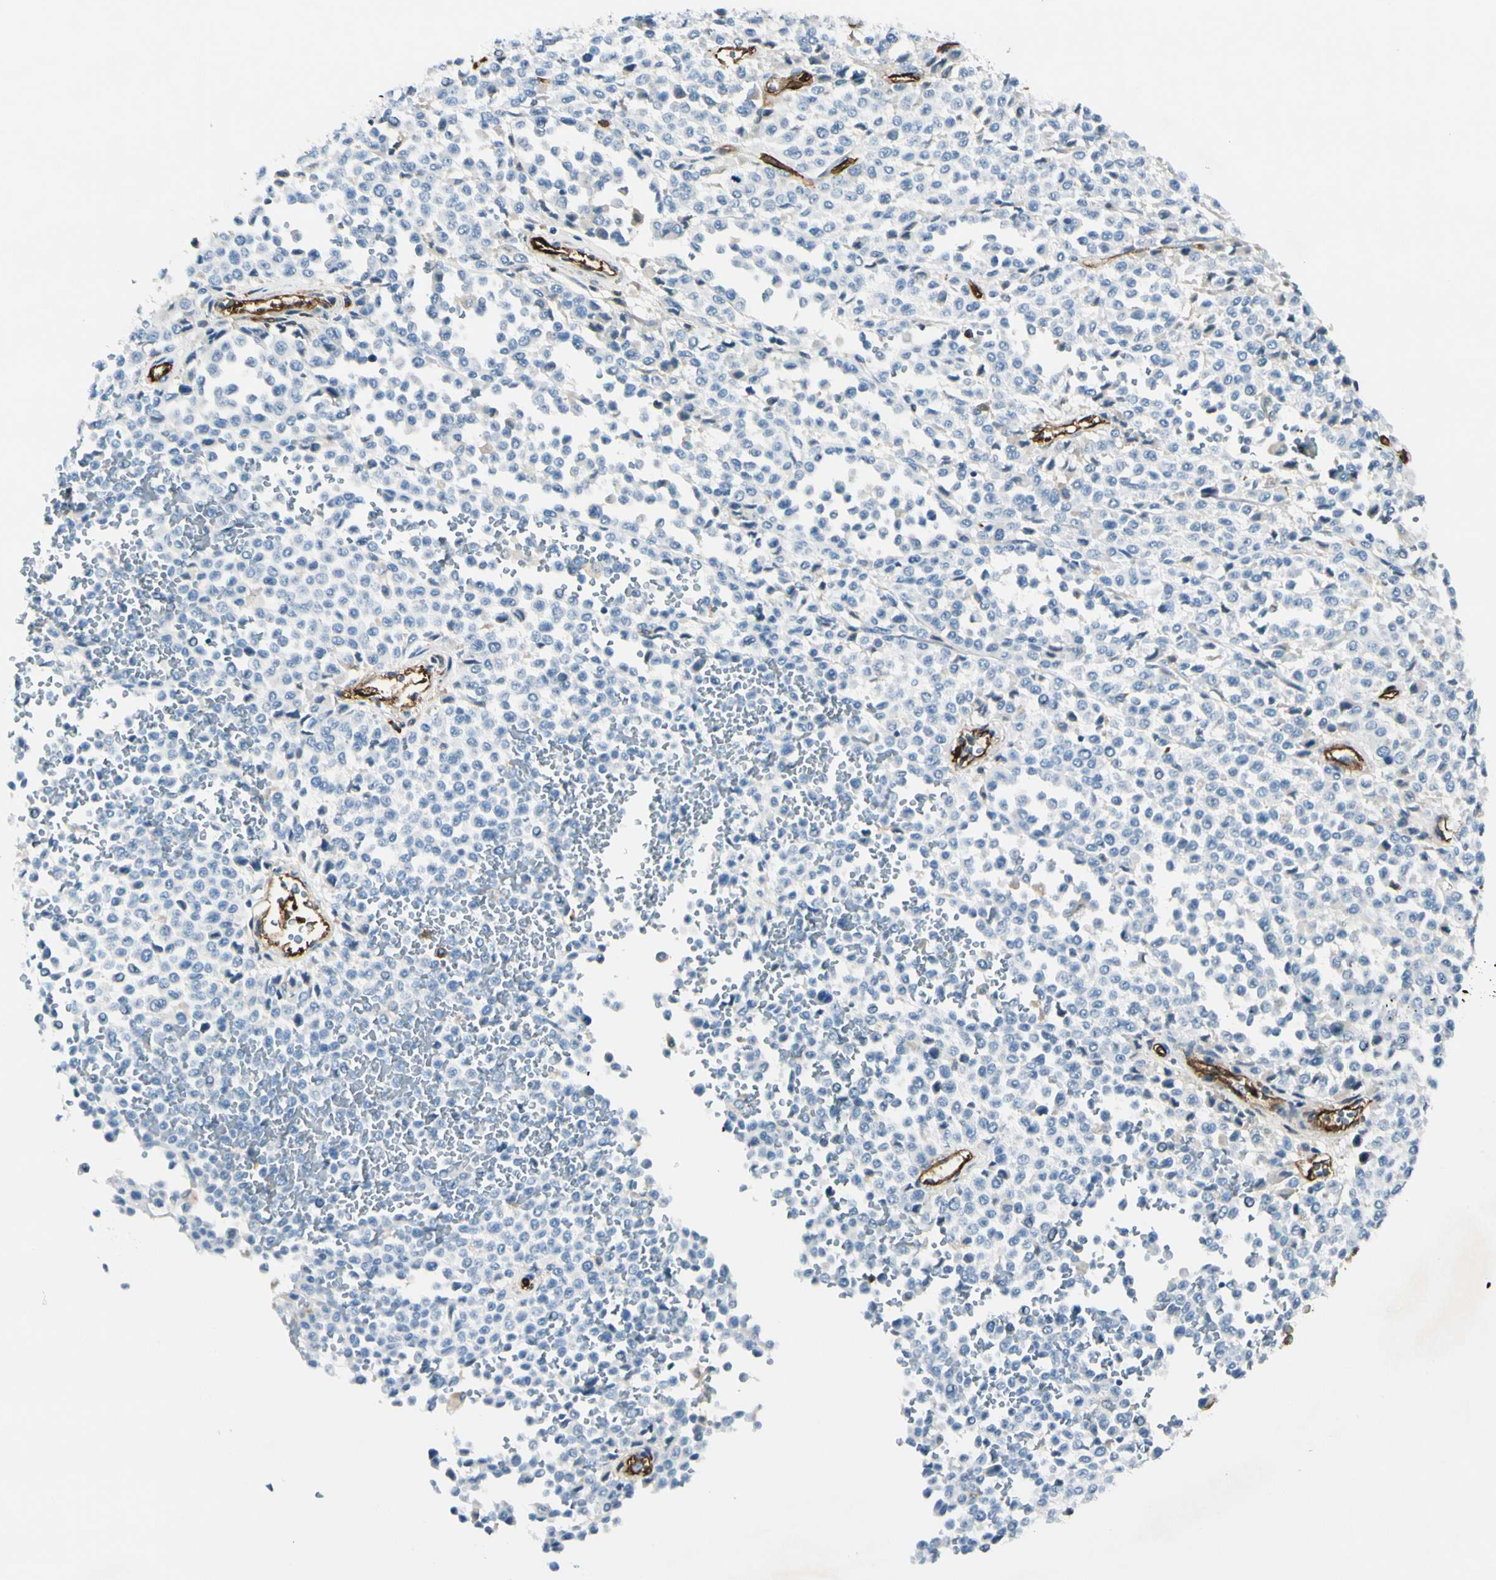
{"staining": {"intensity": "negative", "quantity": "none", "location": "none"}, "tissue": "melanoma", "cell_type": "Tumor cells", "image_type": "cancer", "snomed": [{"axis": "morphology", "description": "Malignant melanoma, Metastatic site"}, {"axis": "topography", "description": "Pancreas"}], "caption": "Tumor cells show no significant protein positivity in melanoma.", "gene": "CD93", "patient": {"sex": "female", "age": 30}}